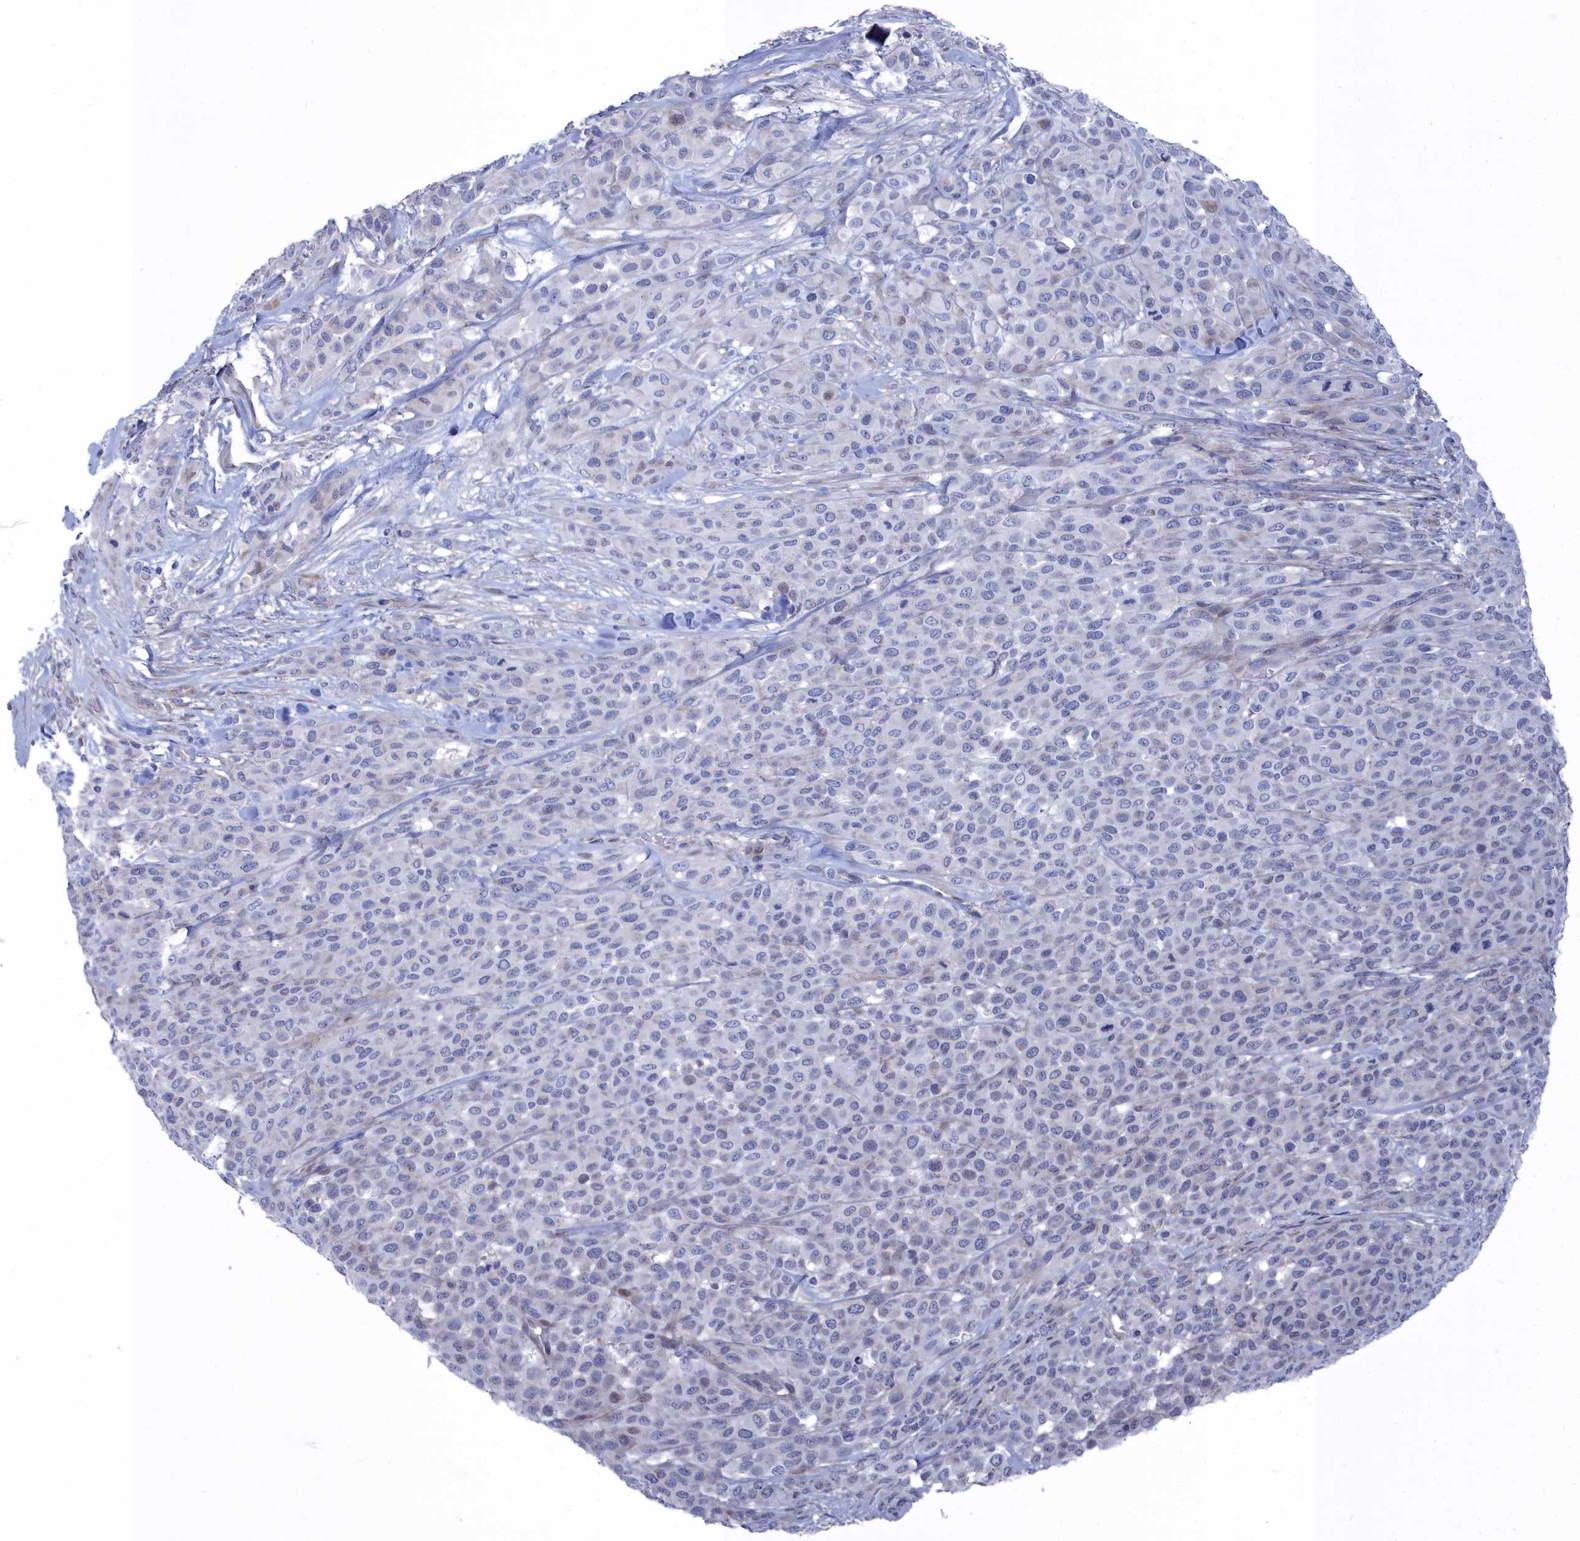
{"staining": {"intensity": "negative", "quantity": "none", "location": "none"}, "tissue": "melanoma", "cell_type": "Tumor cells", "image_type": "cancer", "snomed": [{"axis": "morphology", "description": "Malignant melanoma, Metastatic site"}, {"axis": "topography", "description": "Skin"}], "caption": "Tumor cells are negative for brown protein staining in malignant melanoma (metastatic site). (Stains: DAB immunohistochemistry (IHC) with hematoxylin counter stain, Microscopy: brightfield microscopy at high magnification).", "gene": "SHISAL2A", "patient": {"sex": "female", "age": 81}}